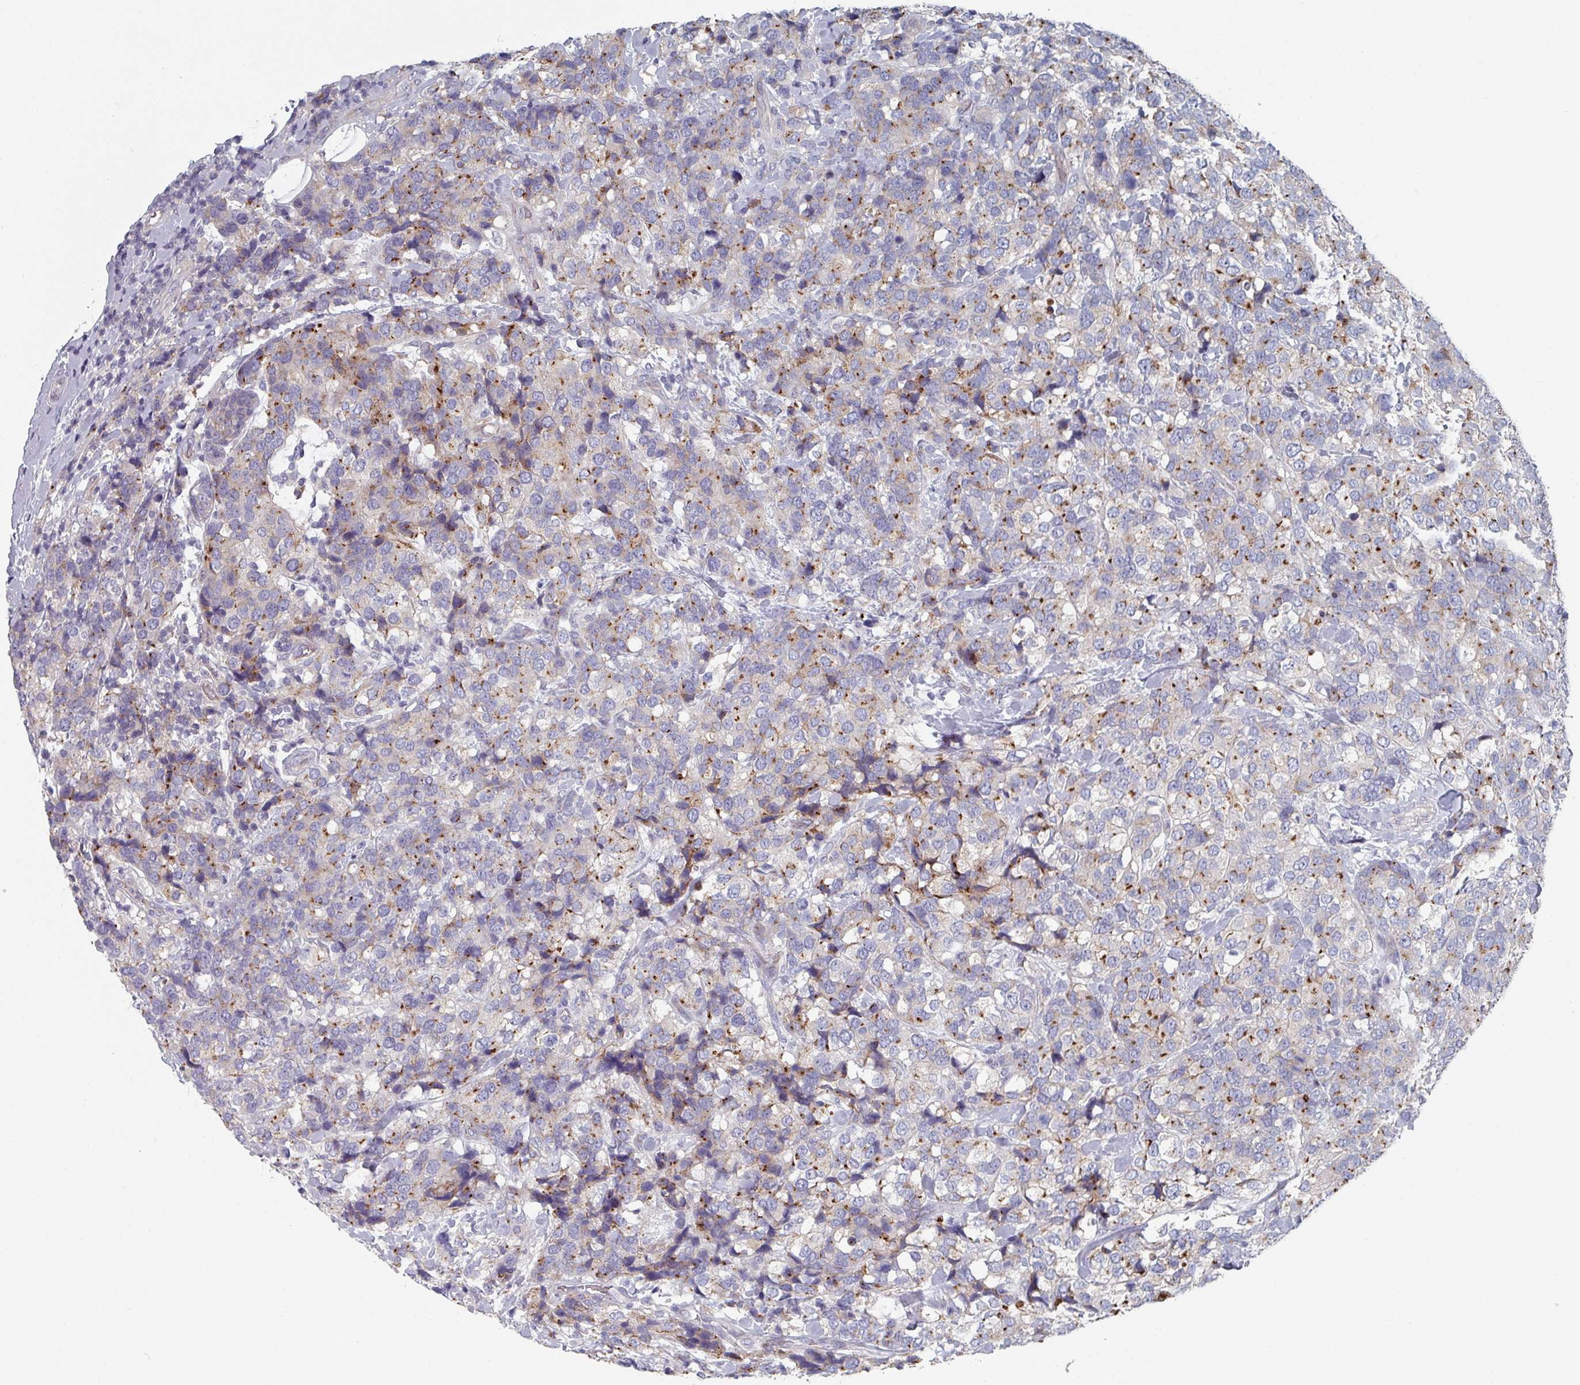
{"staining": {"intensity": "moderate", "quantity": "25%-75%", "location": "cytoplasmic/membranous"}, "tissue": "breast cancer", "cell_type": "Tumor cells", "image_type": "cancer", "snomed": [{"axis": "morphology", "description": "Lobular carcinoma"}, {"axis": "topography", "description": "Breast"}], "caption": "Brown immunohistochemical staining in lobular carcinoma (breast) displays moderate cytoplasmic/membranous expression in approximately 25%-75% of tumor cells.", "gene": "EFL1", "patient": {"sex": "female", "age": 59}}